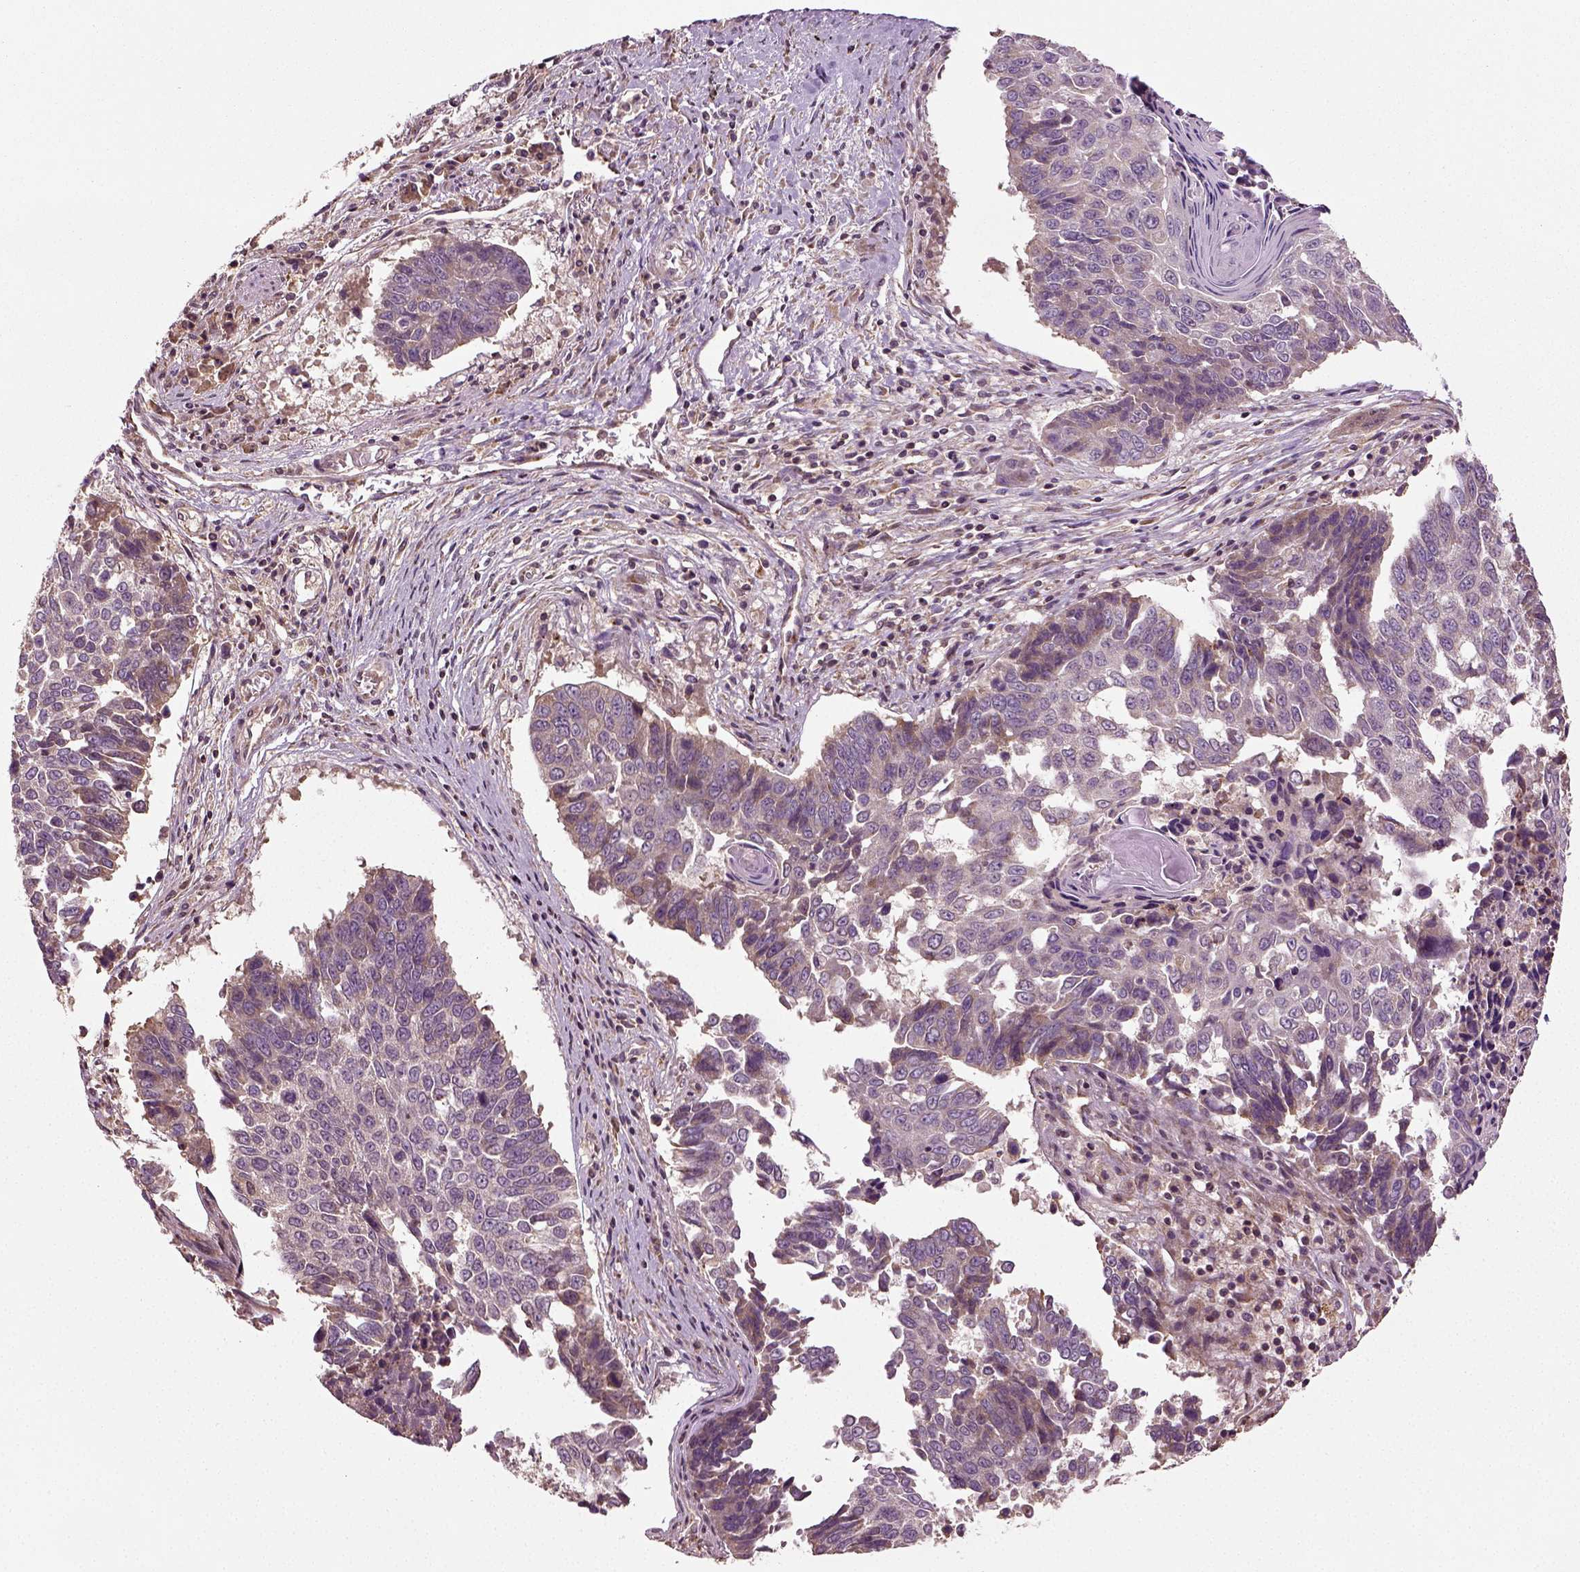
{"staining": {"intensity": "moderate", "quantity": "<25%", "location": "cytoplasmic/membranous"}, "tissue": "lung cancer", "cell_type": "Tumor cells", "image_type": "cancer", "snomed": [{"axis": "morphology", "description": "Squamous cell carcinoma, NOS"}, {"axis": "topography", "description": "Lung"}], "caption": "Lung cancer stained with a brown dye reveals moderate cytoplasmic/membranous positive expression in about <25% of tumor cells.", "gene": "ERV3-1", "patient": {"sex": "male", "age": 73}}